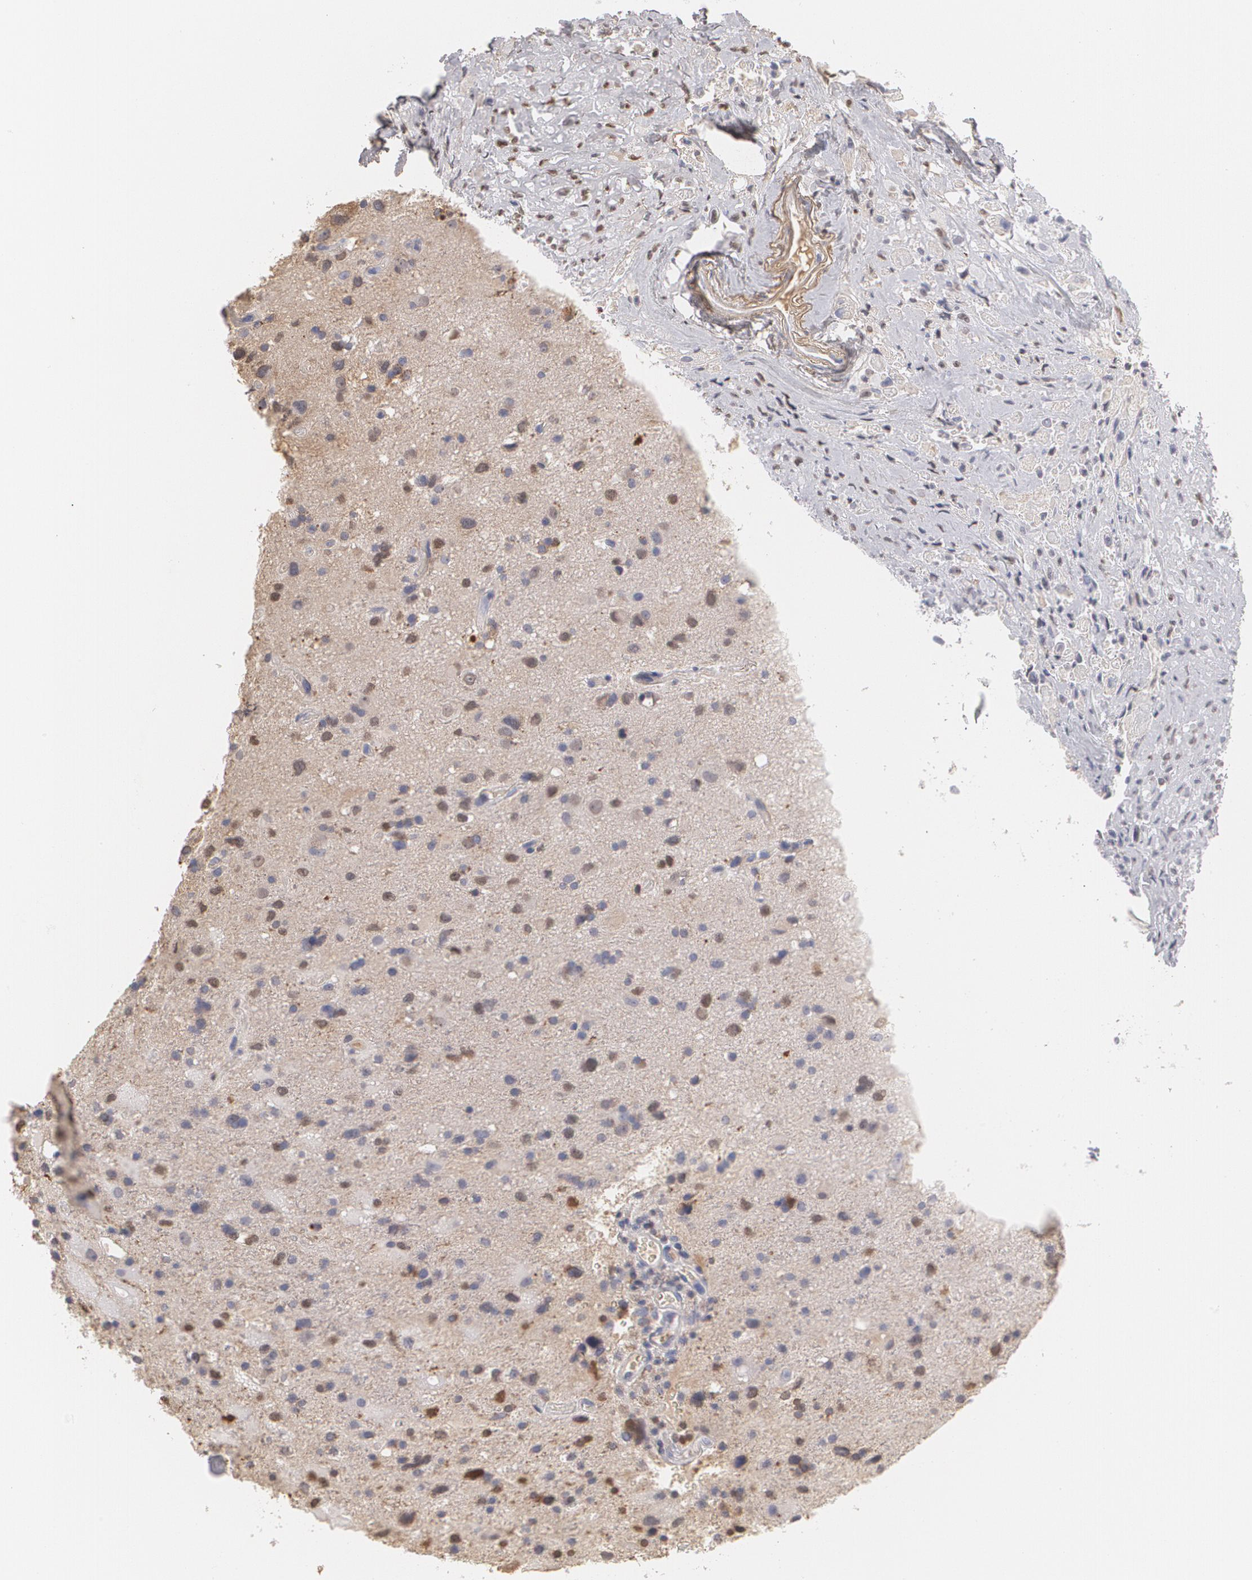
{"staining": {"intensity": "weak", "quantity": "25%-75%", "location": "nuclear"}, "tissue": "glioma", "cell_type": "Tumor cells", "image_type": "cancer", "snomed": [{"axis": "morphology", "description": "Glioma, malignant, High grade"}, {"axis": "topography", "description": "Brain"}], "caption": "This micrograph reveals glioma stained with immunohistochemistry to label a protein in brown. The nuclear of tumor cells show weak positivity for the protein. Nuclei are counter-stained blue.", "gene": "SERPINA1", "patient": {"sex": "male", "age": 48}}